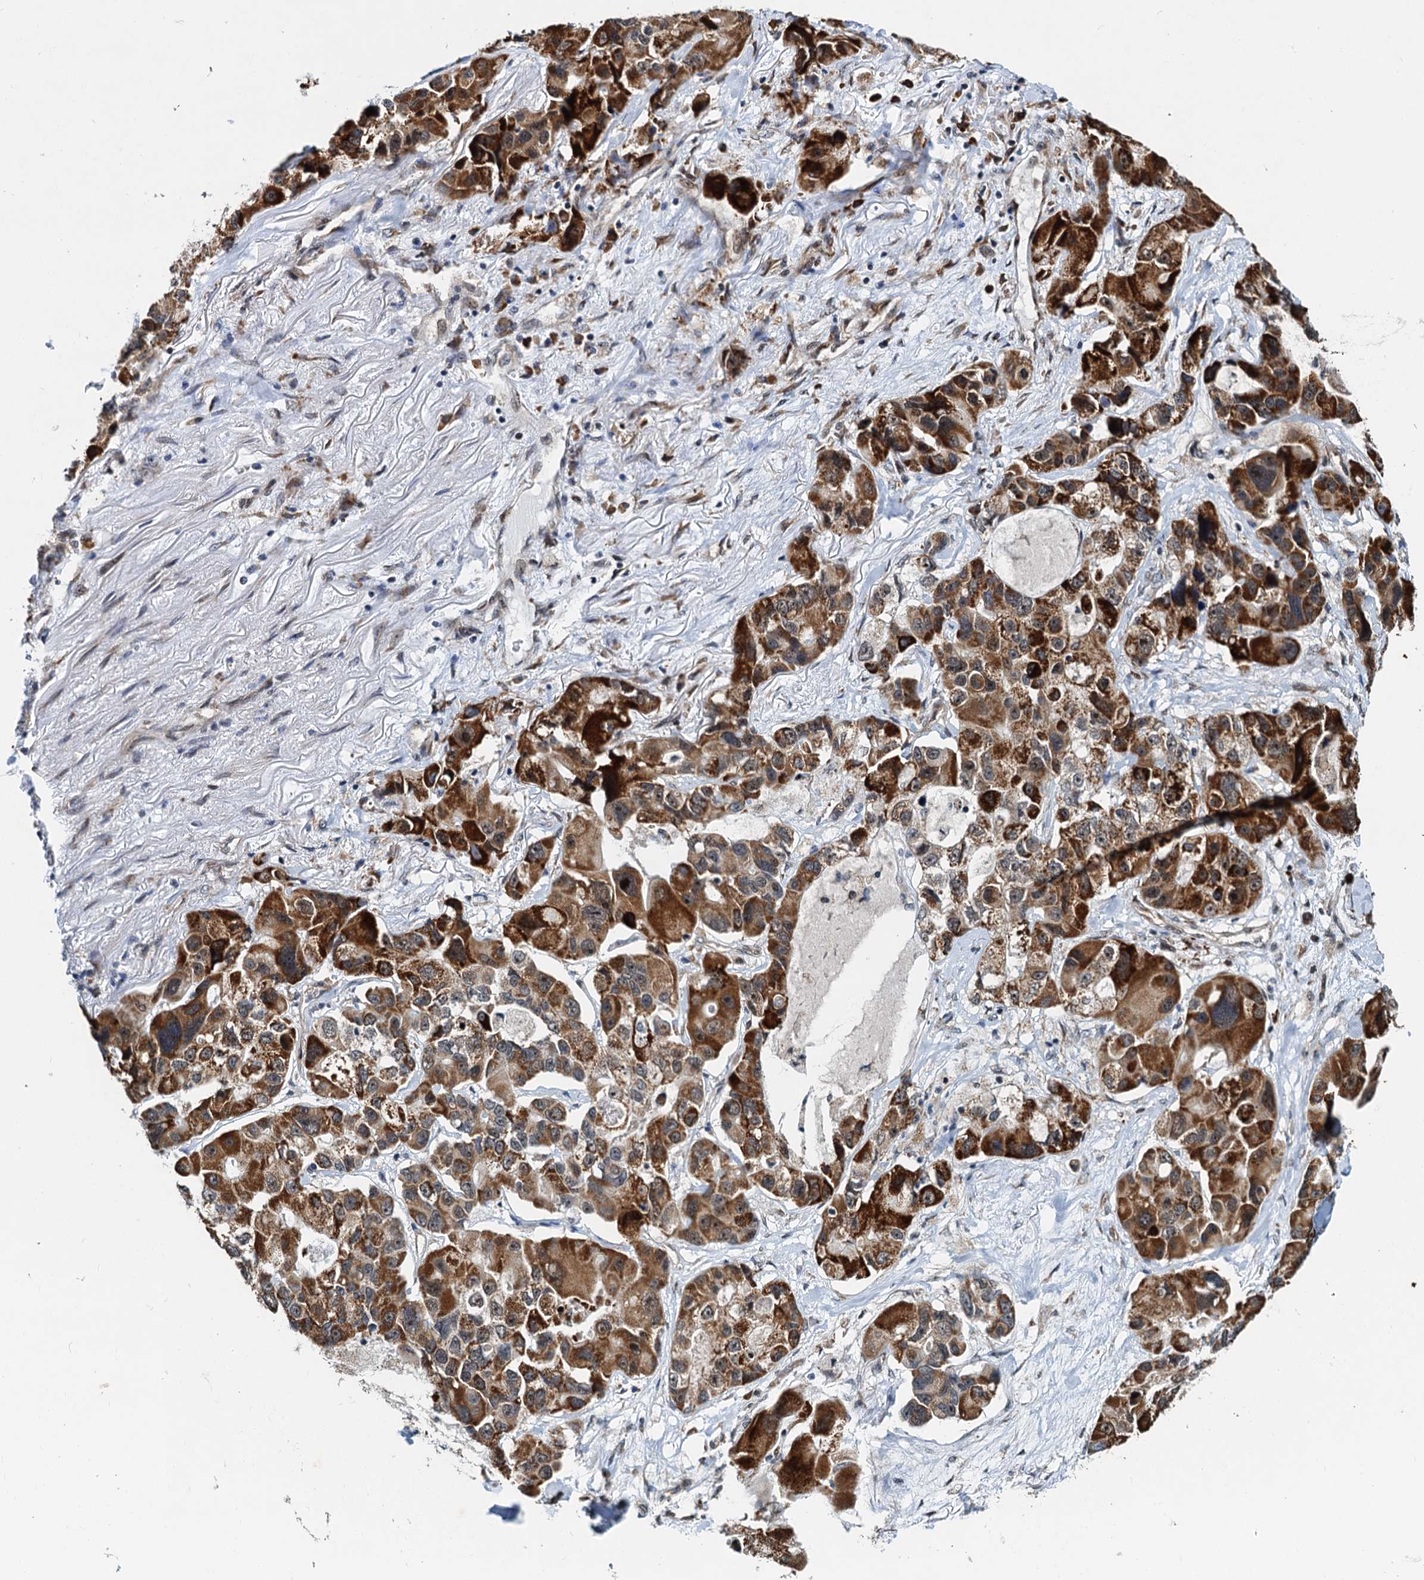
{"staining": {"intensity": "strong", "quantity": ">75%", "location": "cytoplasmic/membranous,nuclear"}, "tissue": "lung cancer", "cell_type": "Tumor cells", "image_type": "cancer", "snomed": [{"axis": "morphology", "description": "Adenocarcinoma, NOS"}, {"axis": "topography", "description": "Lung"}], "caption": "Approximately >75% of tumor cells in lung cancer (adenocarcinoma) demonstrate strong cytoplasmic/membranous and nuclear protein positivity as visualized by brown immunohistochemical staining.", "gene": "DNAJC21", "patient": {"sex": "female", "age": 54}}